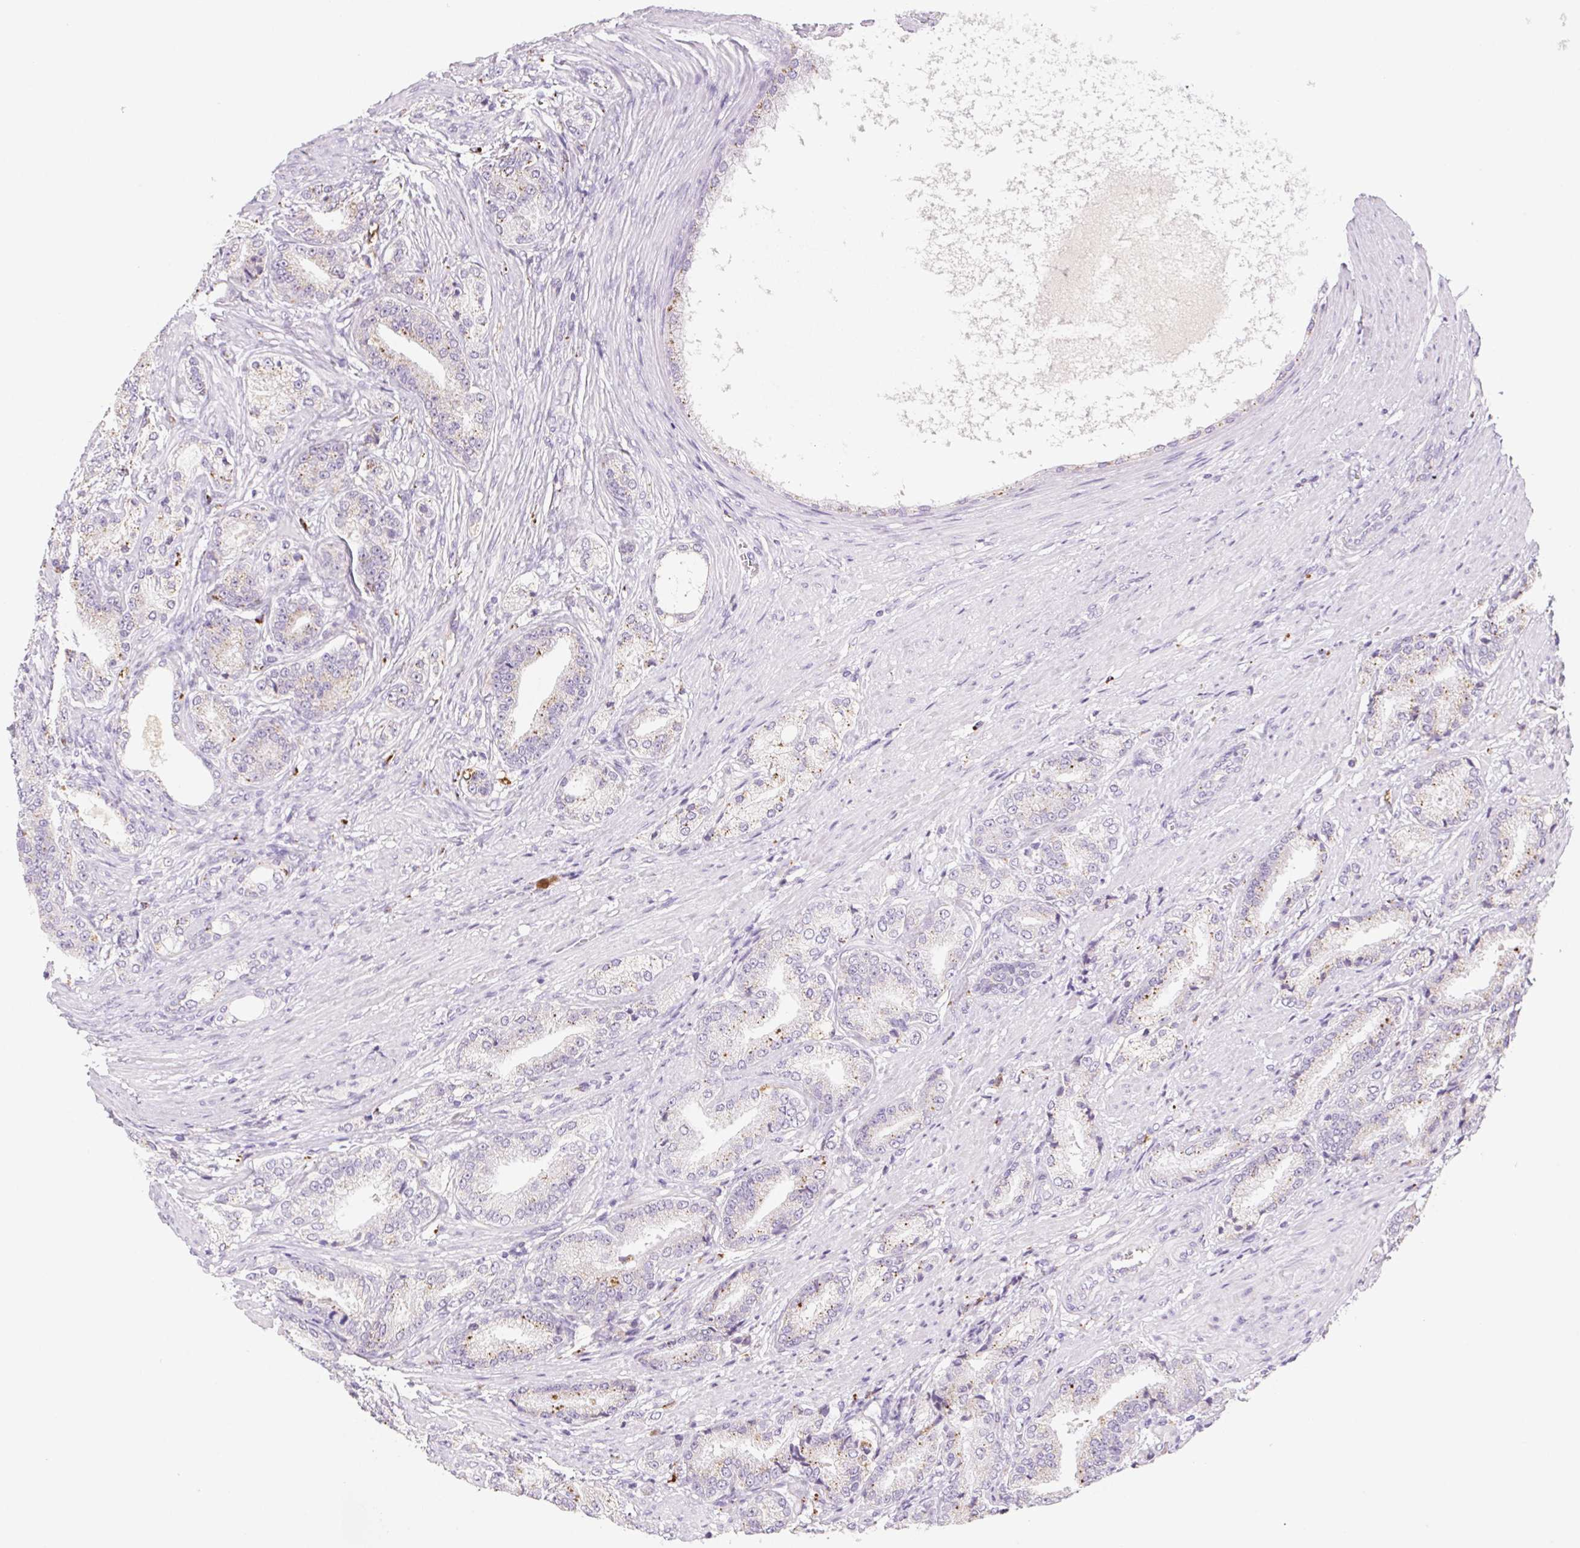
{"staining": {"intensity": "weak", "quantity": "<25%", "location": "cytoplasmic/membranous"}, "tissue": "prostate cancer", "cell_type": "Tumor cells", "image_type": "cancer", "snomed": [{"axis": "morphology", "description": "Adenocarcinoma, High grade"}, {"axis": "topography", "description": "Prostate and seminal vesicle, NOS"}], "caption": "High power microscopy image of an immunohistochemistry photomicrograph of adenocarcinoma (high-grade) (prostate), revealing no significant staining in tumor cells.", "gene": "LIPA", "patient": {"sex": "male", "age": 61}}